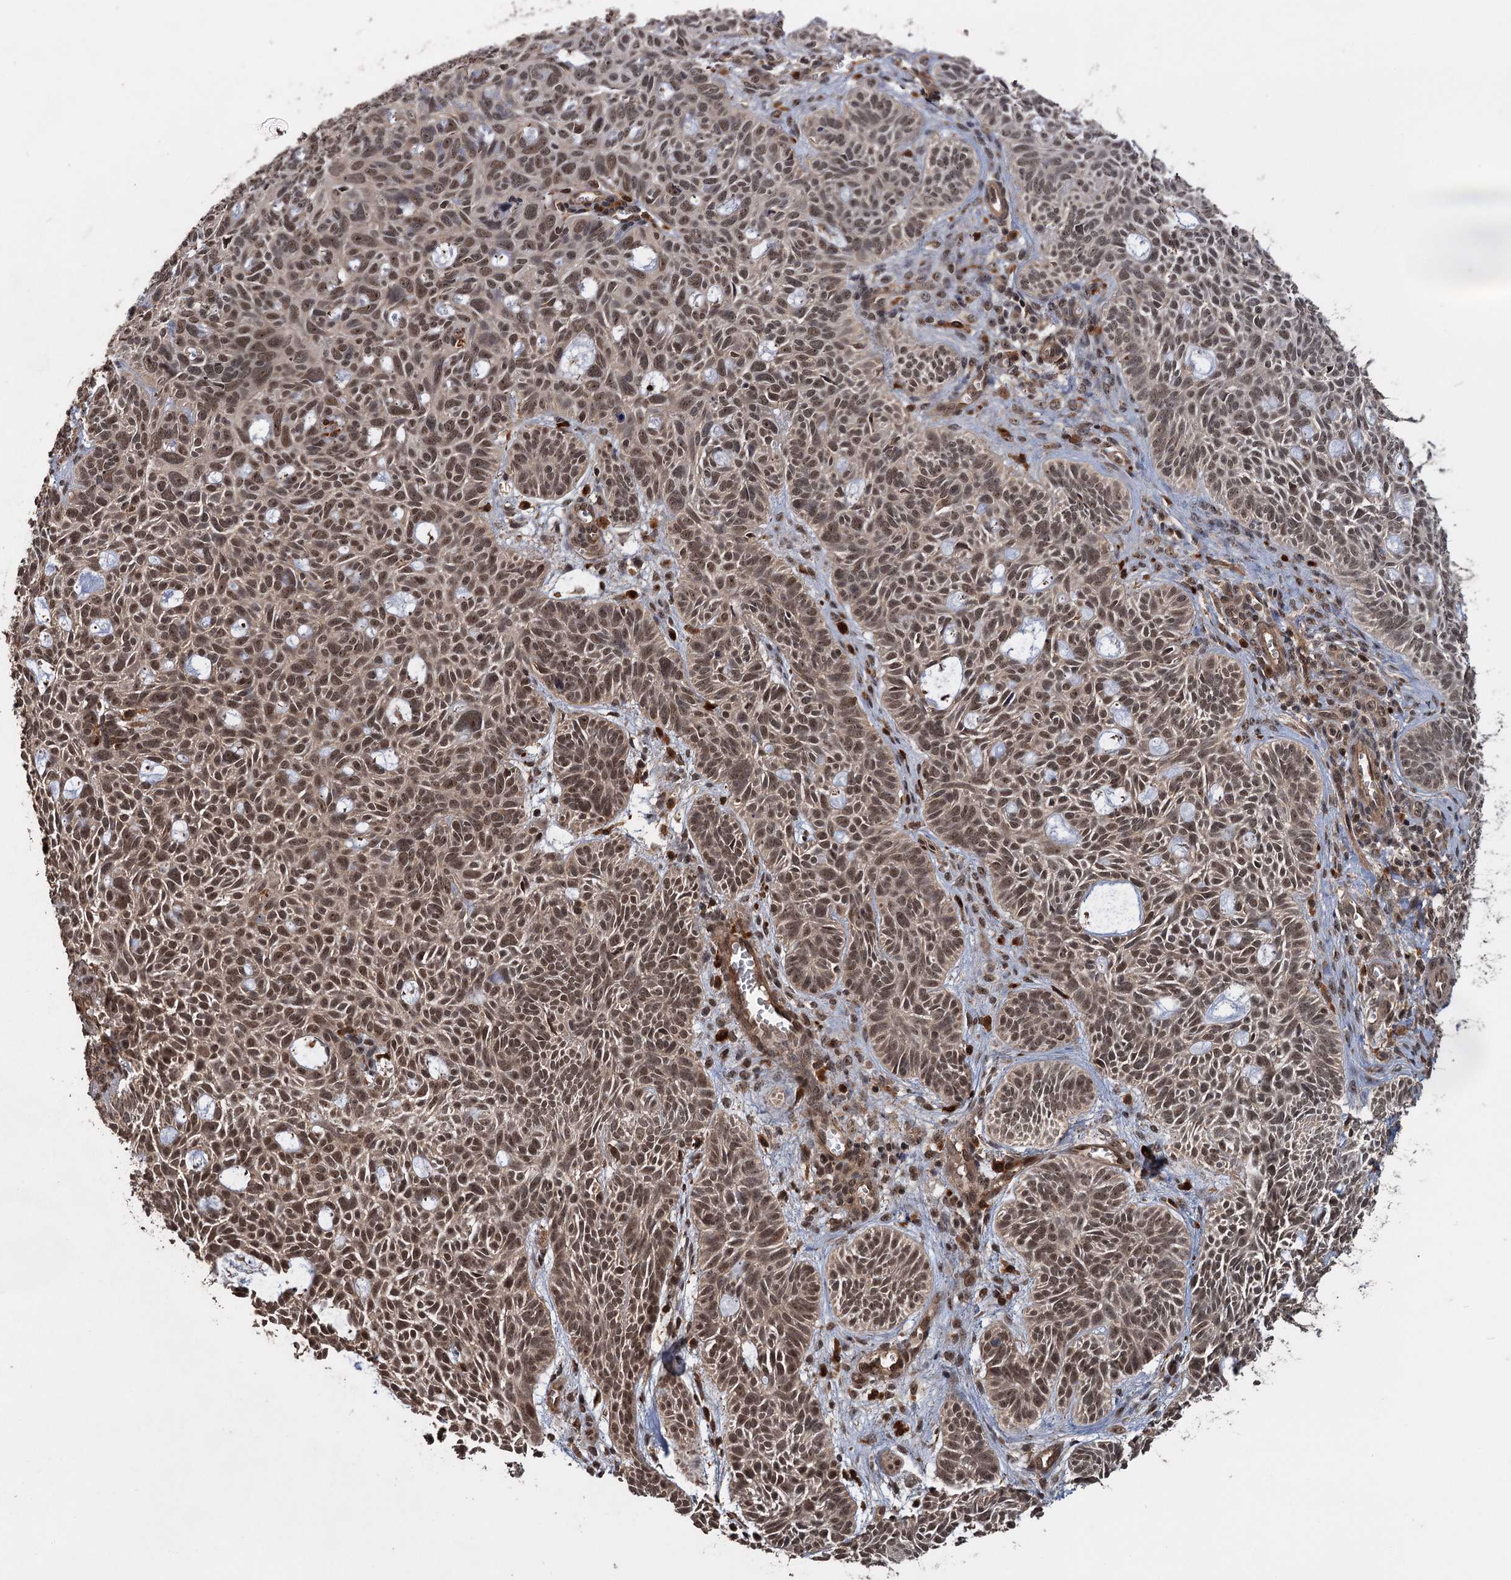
{"staining": {"intensity": "moderate", "quantity": ">75%", "location": "nuclear"}, "tissue": "skin cancer", "cell_type": "Tumor cells", "image_type": "cancer", "snomed": [{"axis": "morphology", "description": "Basal cell carcinoma"}, {"axis": "topography", "description": "Skin"}], "caption": "DAB (3,3'-diaminobenzidine) immunohistochemical staining of basal cell carcinoma (skin) demonstrates moderate nuclear protein staining in approximately >75% of tumor cells.", "gene": "KANSL2", "patient": {"sex": "male", "age": 69}}